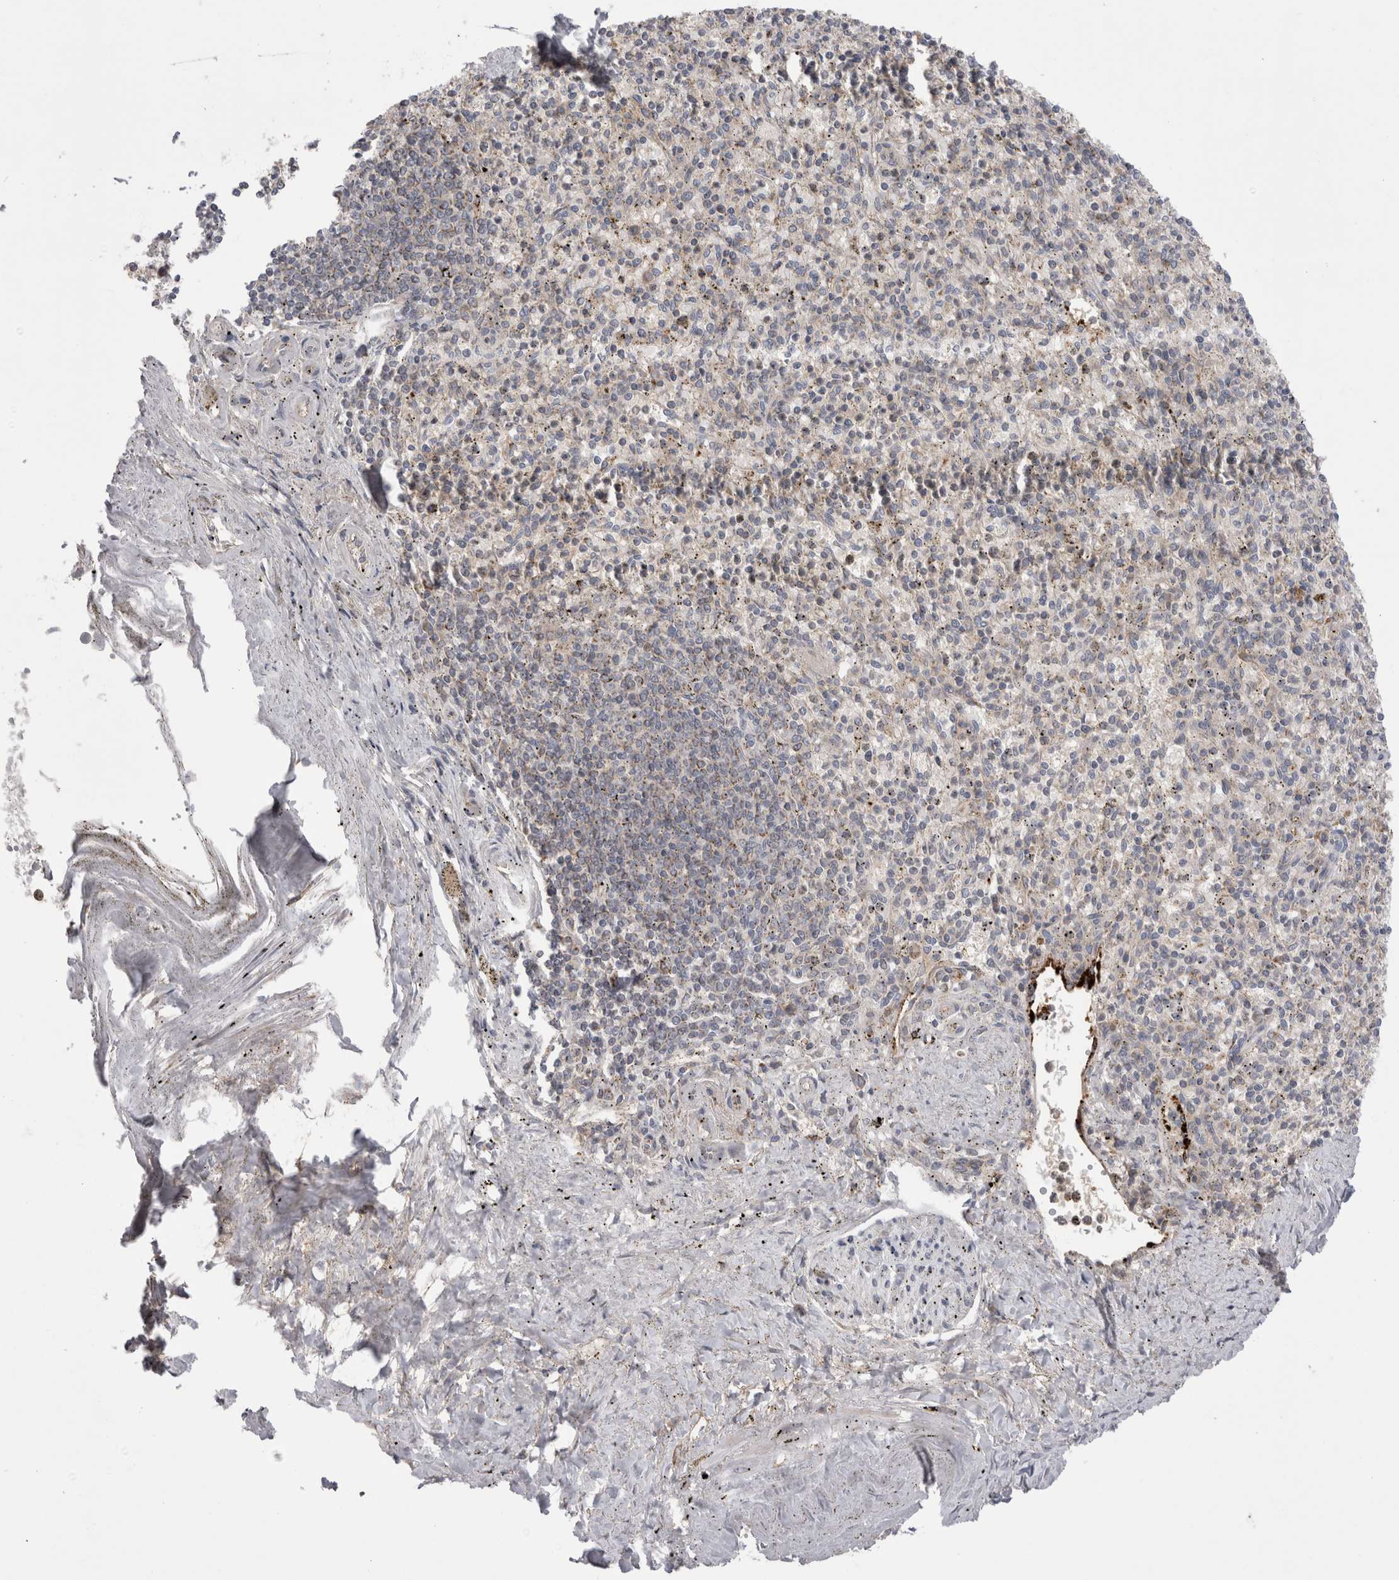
{"staining": {"intensity": "negative", "quantity": "none", "location": "none"}, "tissue": "spleen", "cell_type": "Cells in red pulp", "image_type": "normal", "snomed": [{"axis": "morphology", "description": "Normal tissue, NOS"}, {"axis": "topography", "description": "Spleen"}], "caption": "This histopathology image is of unremarkable spleen stained with immunohistochemistry (IHC) to label a protein in brown with the nuclei are counter-stained blue. There is no positivity in cells in red pulp. The staining was performed using DAB (3,3'-diaminobenzidine) to visualize the protein expression in brown, while the nuclei were stained in blue with hematoxylin (Magnification: 20x).", "gene": "DARS2", "patient": {"sex": "male", "age": 72}}